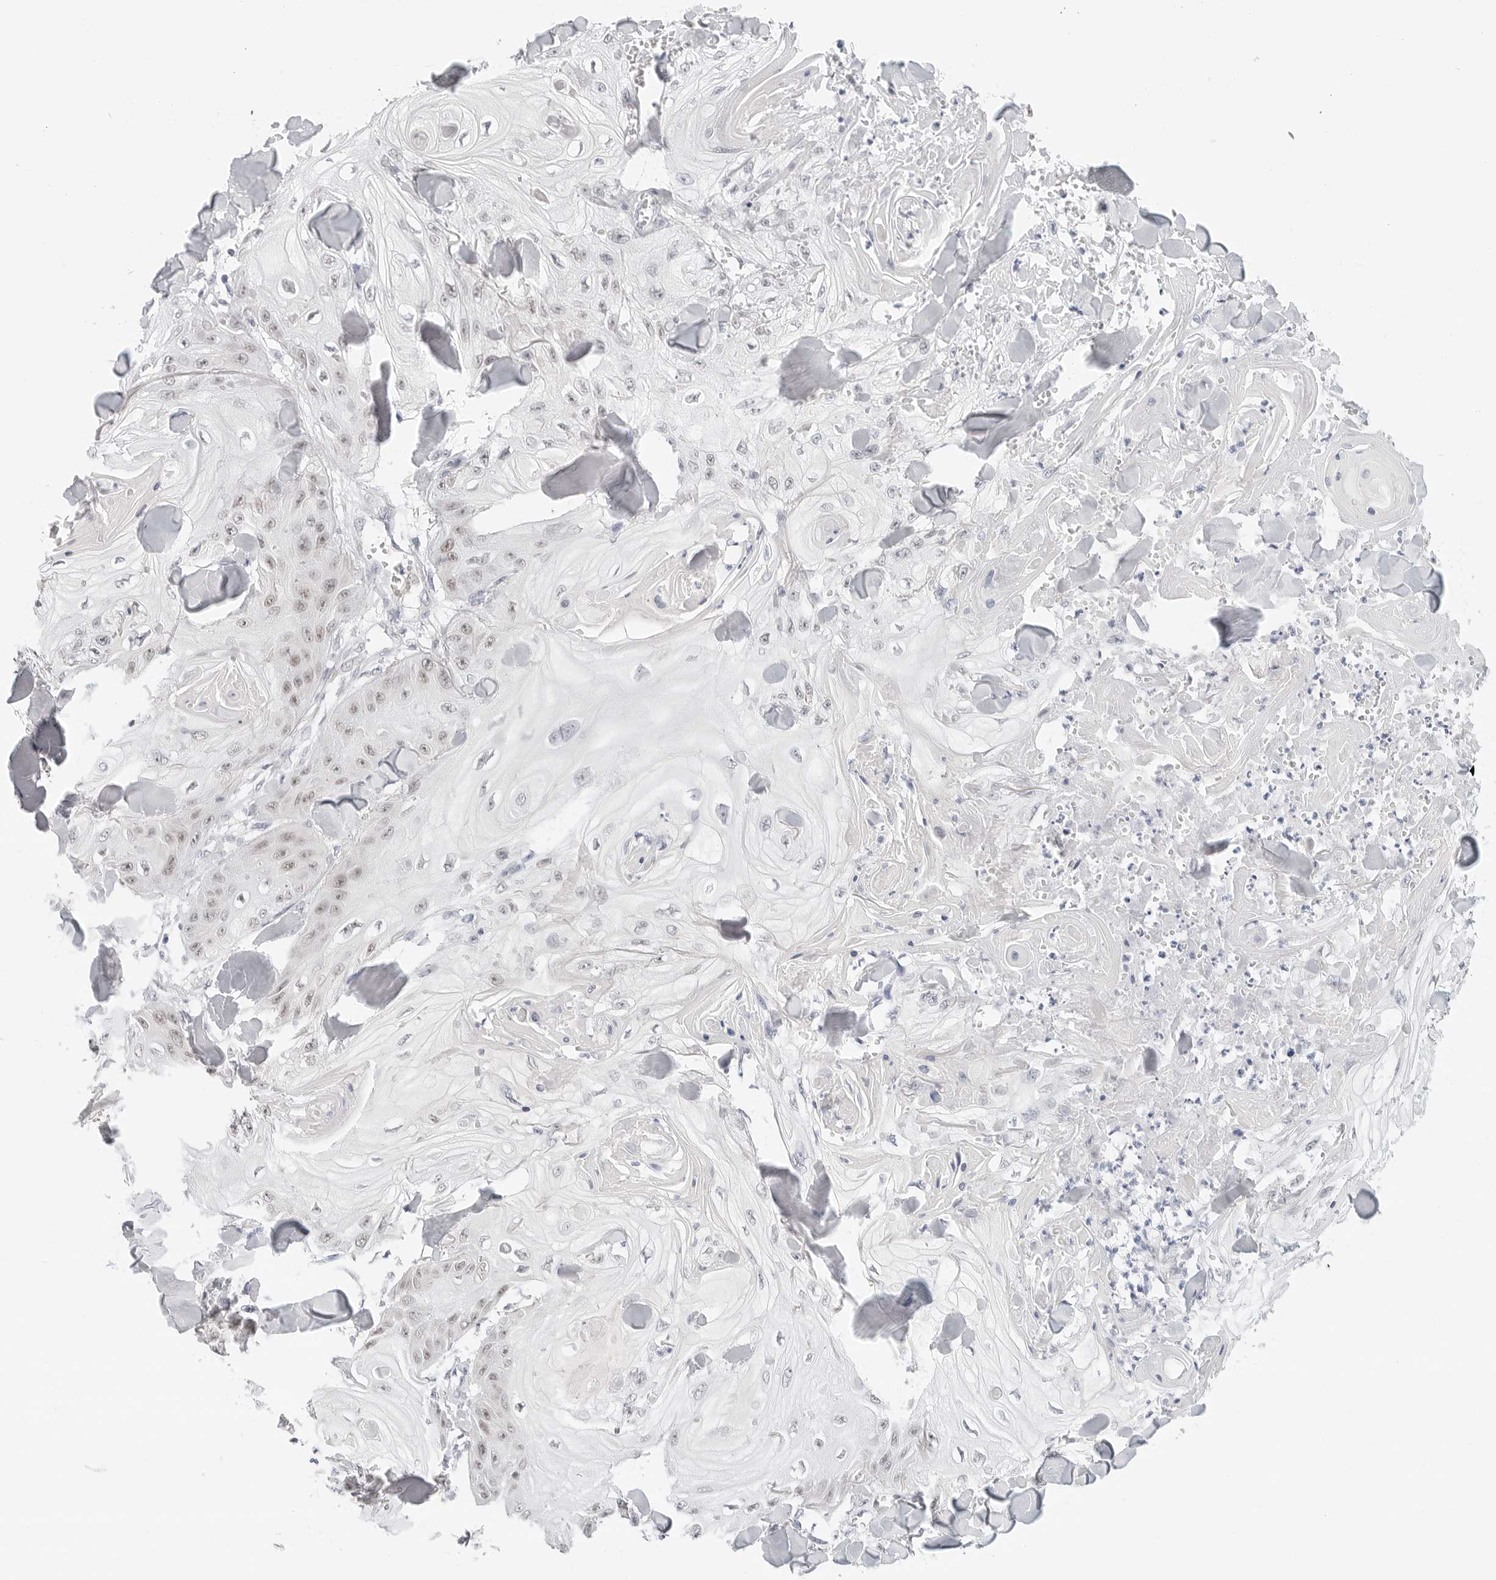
{"staining": {"intensity": "weak", "quantity": "<25%", "location": "nuclear"}, "tissue": "skin cancer", "cell_type": "Tumor cells", "image_type": "cancer", "snomed": [{"axis": "morphology", "description": "Squamous cell carcinoma, NOS"}, {"axis": "topography", "description": "Skin"}], "caption": "Immunohistochemistry of skin squamous cell carcinoma exhibits no positivity in tumor cells.", "gene": "TSEN2", "patient": {"sex": "male", "age": 74}}